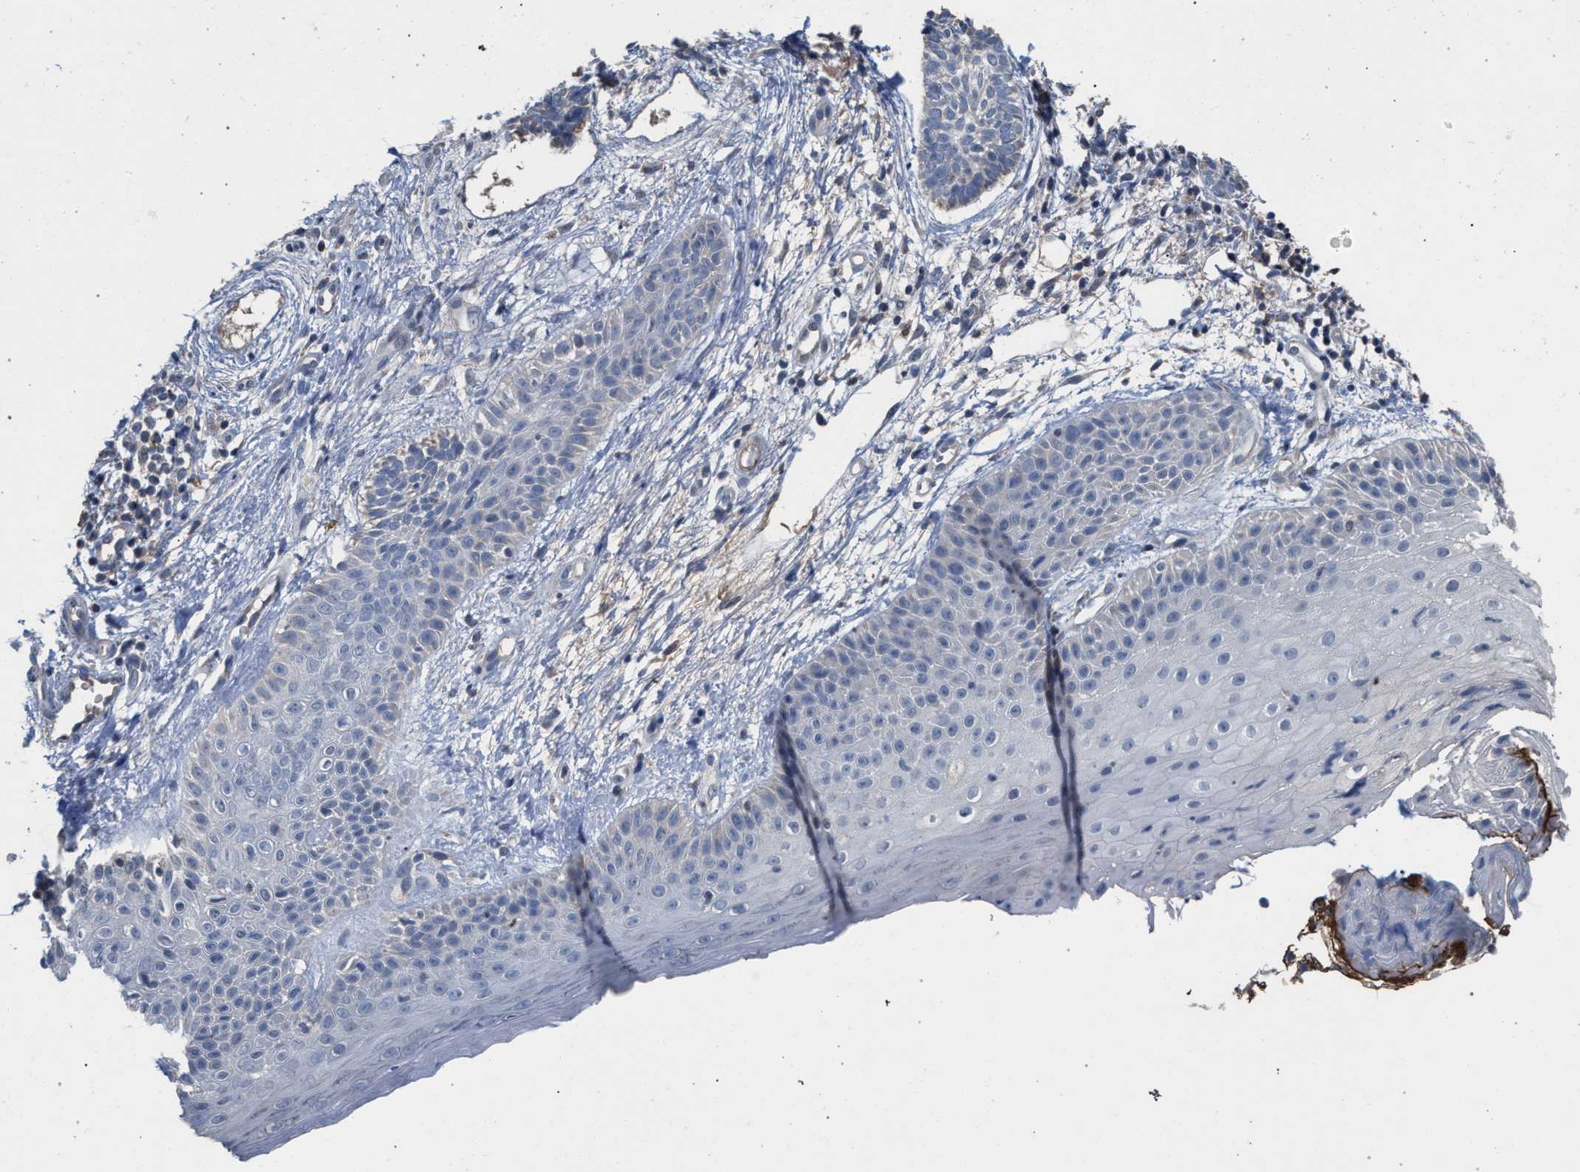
{"staining": {"intensity": "weak", "quantity": "<25%", "location": "cytoplasmic/membranous"}, "tissue": "skin cancer", "cell_type": "Tumor cells", "image_type": "cancer", "snomed": [{"axis": "morphology", "description": "Normal tissue, NOS"}, {"axis": "morphology", "description": "Basal cell carcinoma"}, {"axis": "topography", "description": "Skin"}], "caption": "A high-resolution image shows IHC staining of skin cancer, which shows no significant positivity in tumor cells.", "gene": "TECPR1", "patient": {"sex": "male", "age": 63}}